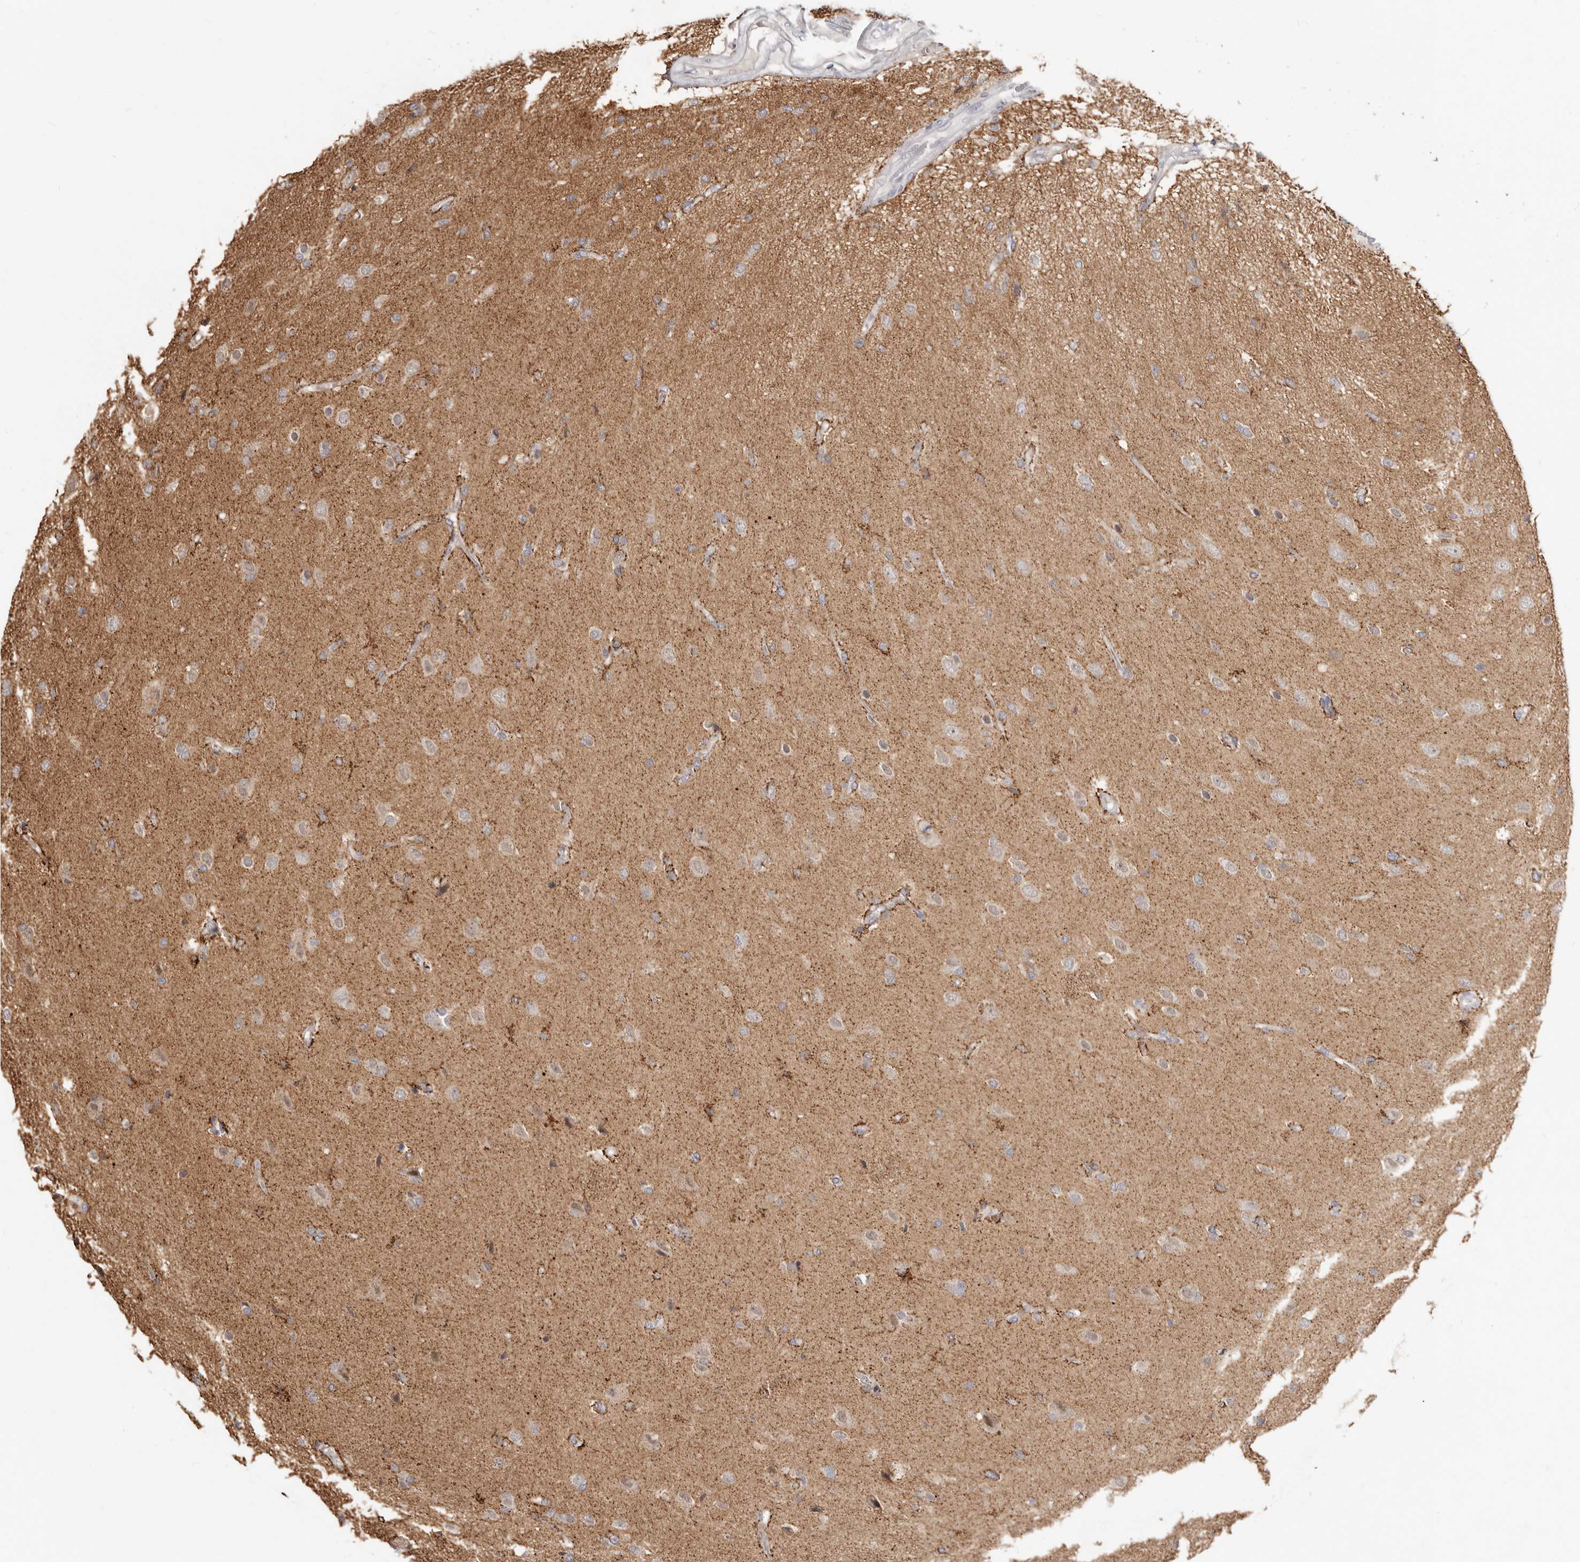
{"staining": {"intensity": "weak", "quantity": "<25%", "location": "cytoplasmic/membranous"}, "tissue": "glioma", "cell_type": "Tumor cells", "image_type": "cancer", "snomed": [{"axis": "morphology", "description": "Glioma, malignant, High grade"}, {"axis": "topography", "description": "Brain"}], "caption": "Immunohistochemistry (IHC) micrograph of human glioma stained for a protein (brown), which exhibits no expression in tumor cells. (DAB (3,3'-diaminobenzidine) IHC, high magnification).", "gene": "SZT2", "patient": {"sex": "male", "age": 72}}